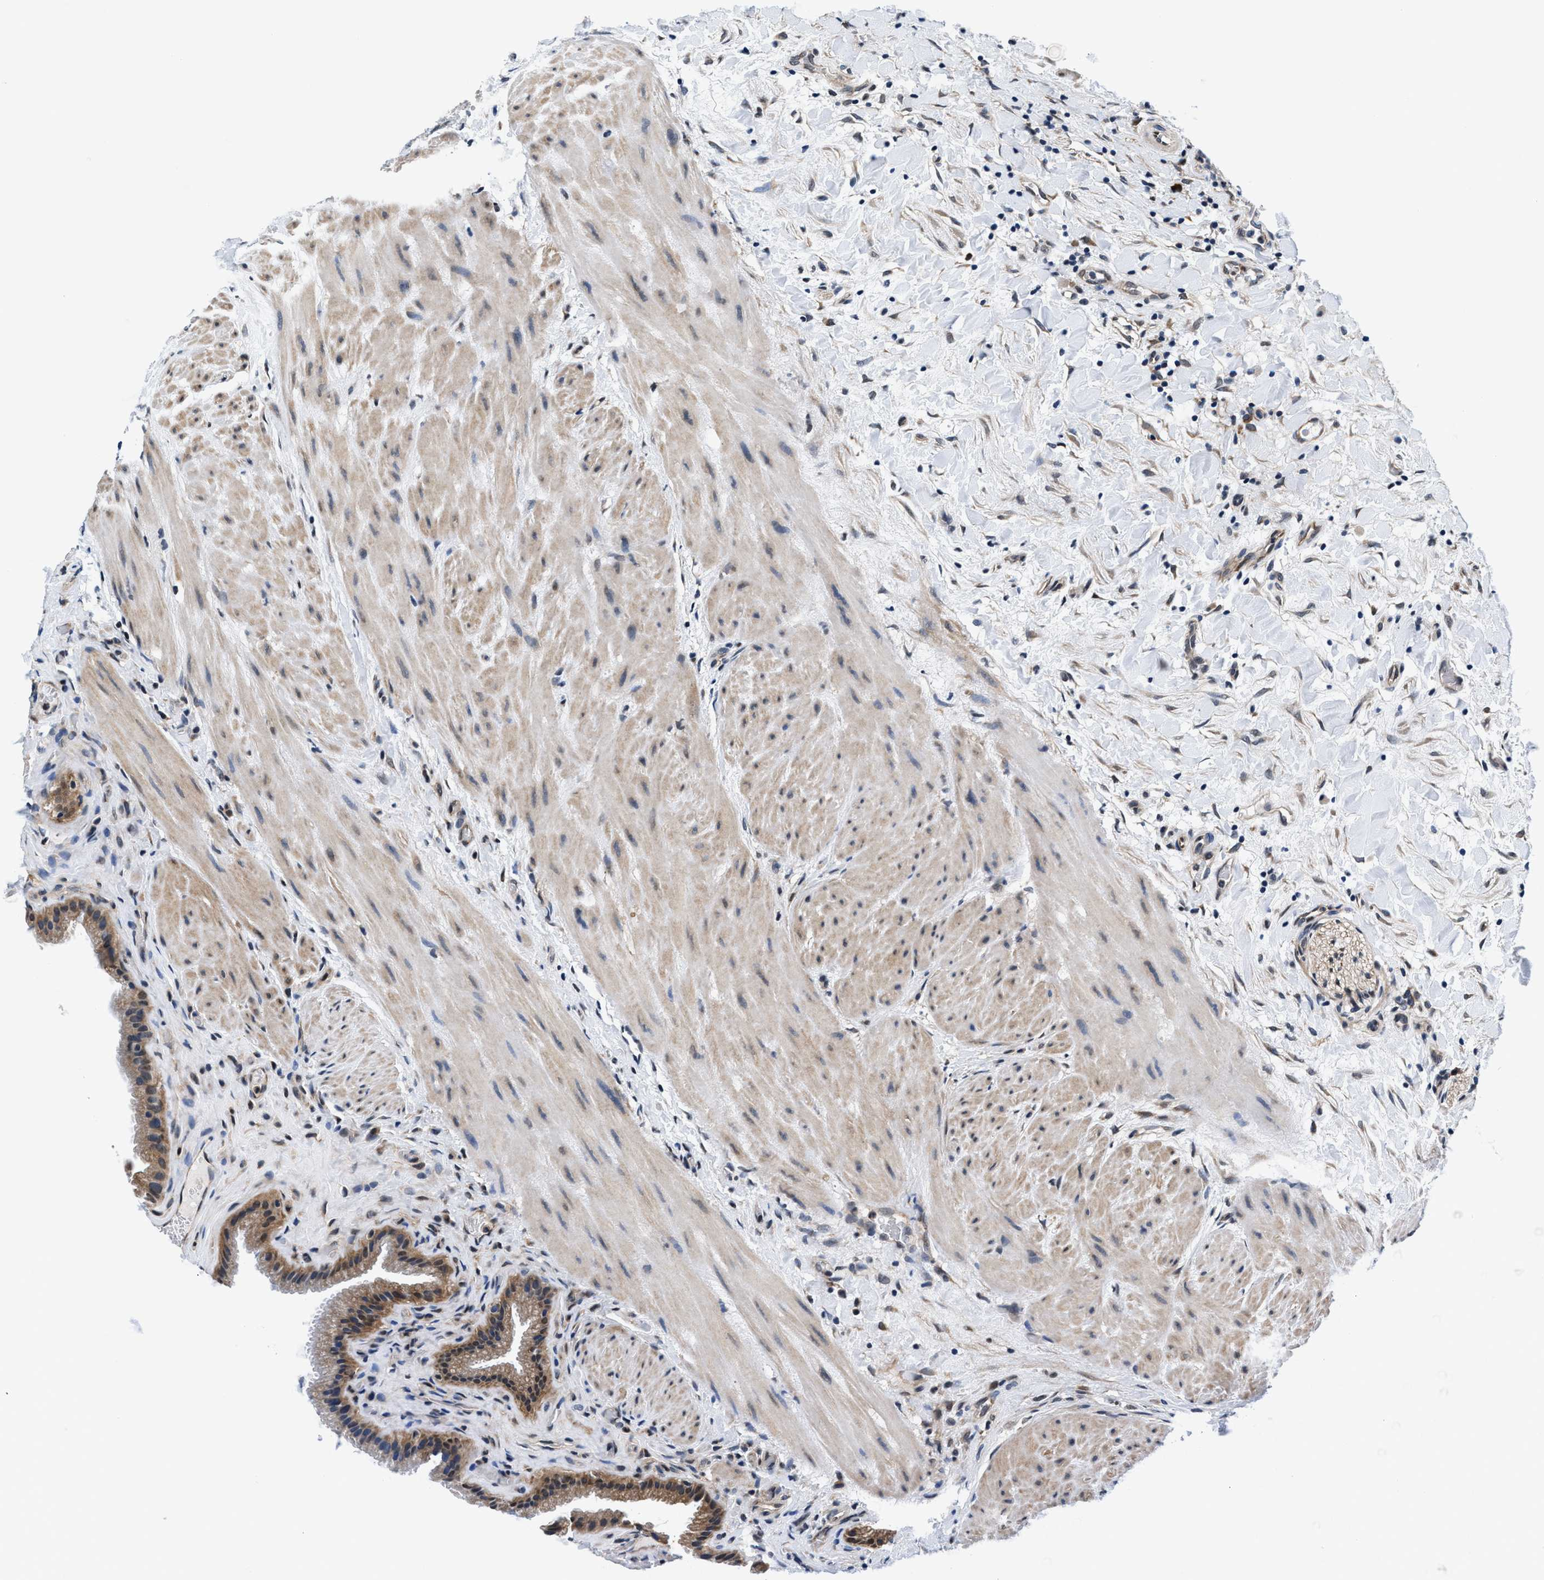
{"staining": {"intensity": "moderate", "quantity": ">75%", "location": "cytoplasmic/membranous"}, "tissue": "gallbladder", "cell_type": "Glandular cells", "image_type": "normal", "snomed": [{"axis": "morphology", "description": "Normal tissue, NOS"}, {"axis": "topography", "description": "Gallbladder"}], "caption": "Normal gallbladder was stained to show a protein in brown. There is medium levels of moderate cytoplasmic/membranous positivity in approximately >75% of glandular cells.", "gene": "PRPSAP2", "patient": {"sex": "male", "age": 49}}